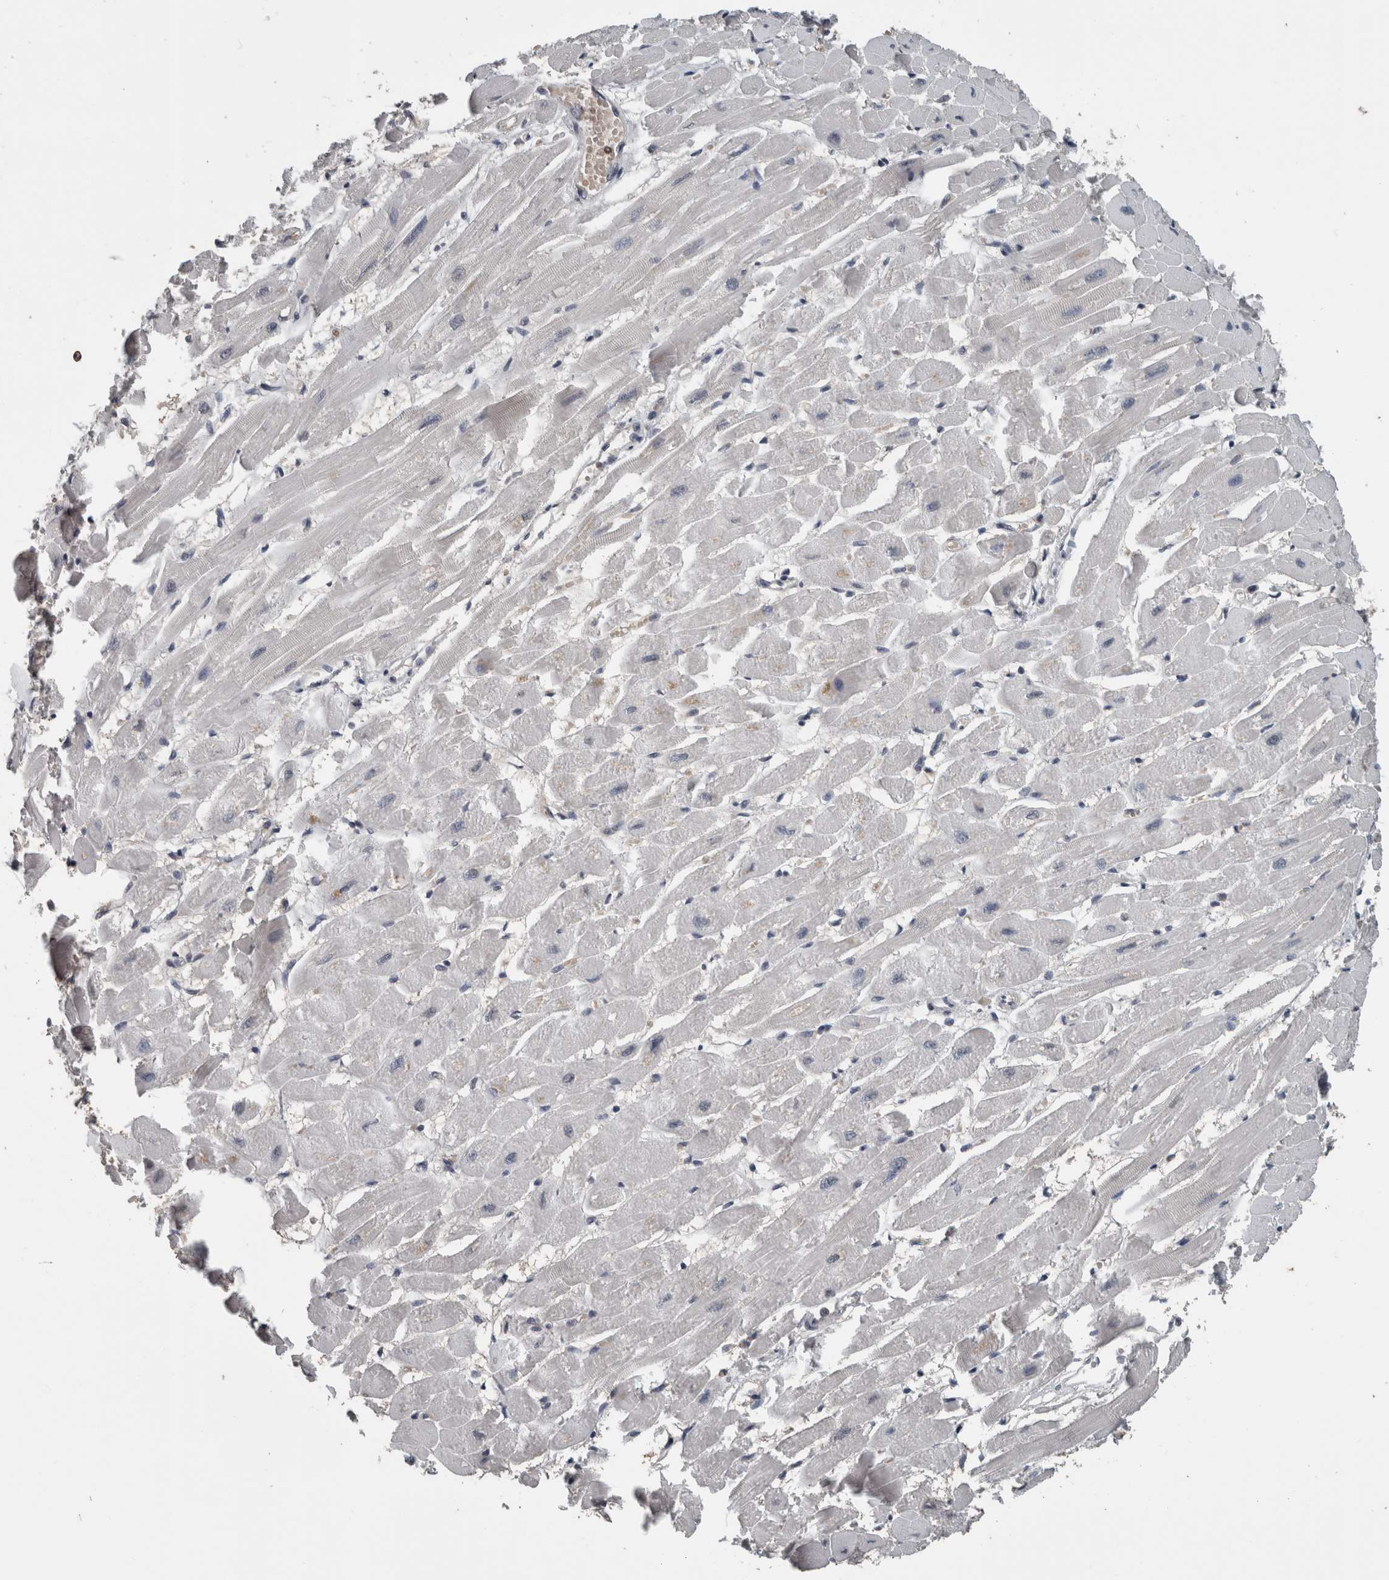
{"staining": {"intensity": "negative", "quantity": "none", "location": "none"}, "tissue": "heart muscle", "cell_type": "Cardiomyocytes", "image_type": "normal", "snomed": [{"axis": "morphology", "description": "Normal tissue, NOS"}, {"axis": "topography", "description": "Heart"}], "caption": "IHC of benign heart muscle displays no staining in cardiomyocytes. (Stains: DAB immunohistochemistry with hematoxylin counter stain, Microscopy: brightfield microscopy at high magnification).", "gene": "MAFF", "patient": {"sex": "female", "age": 54}}